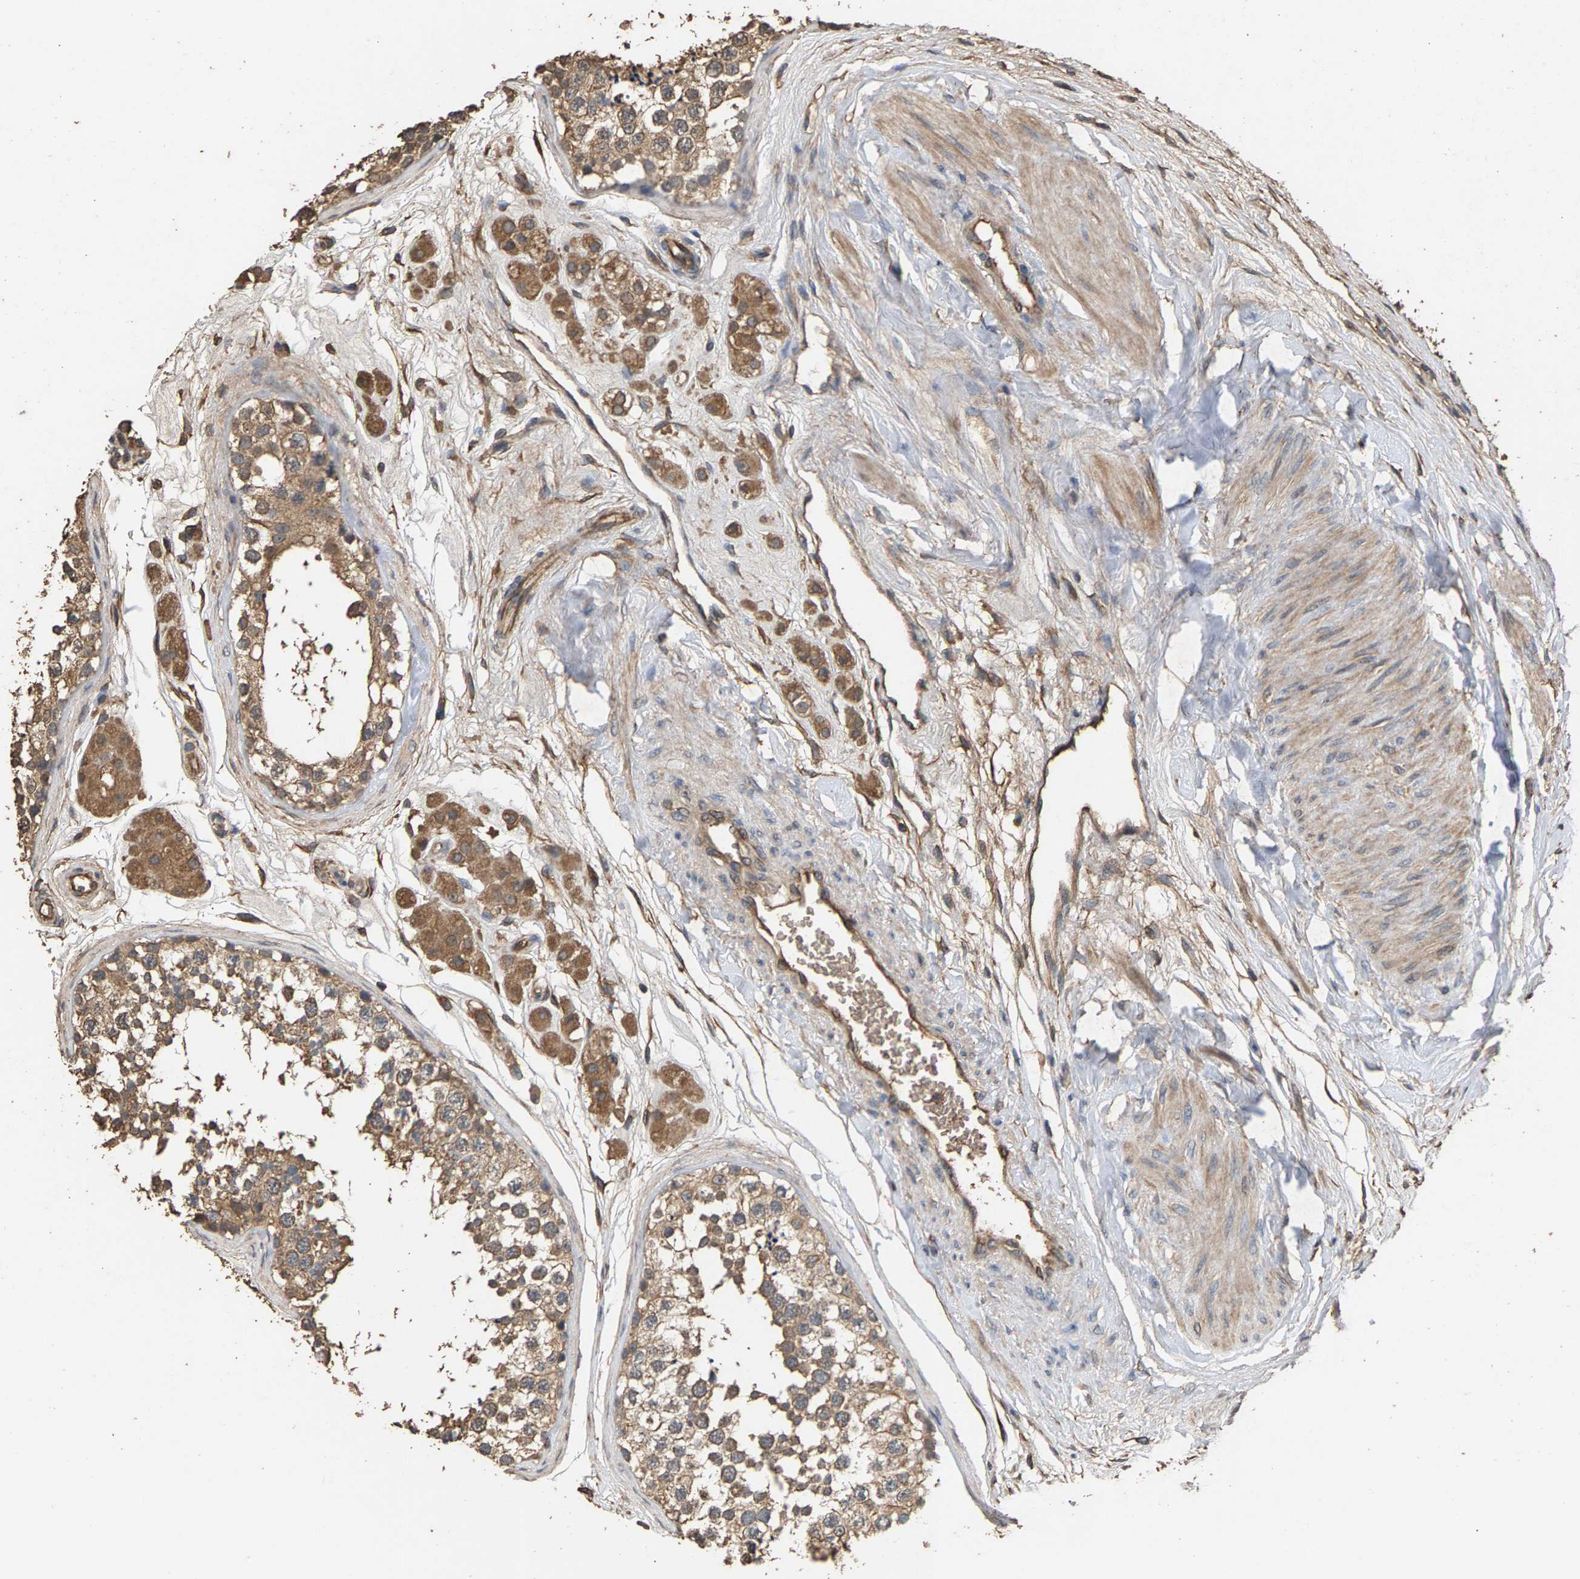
{"staining": {"intensity": "moderate", "quantity": ">75%", "location": "cytoplasmic/membranous"}, "tissue": "testis", "cell_type": "Cells in seminiferous ducts", "image_type": "normal", "snomed": [{"axis": "morphology", "description": "Normal tissue, NOS"}, {"axis": "topography", "description": "Testis"}], "caption": "High-power microscopy captured an immunohistochemistry micrograph of normal testis, revealing moderate cytoplasmic/membranous expression in about >75% of cells in seminiferous ducts.", "gene": "HTRA3", "patient": {"sex": "male", "age": 56}}